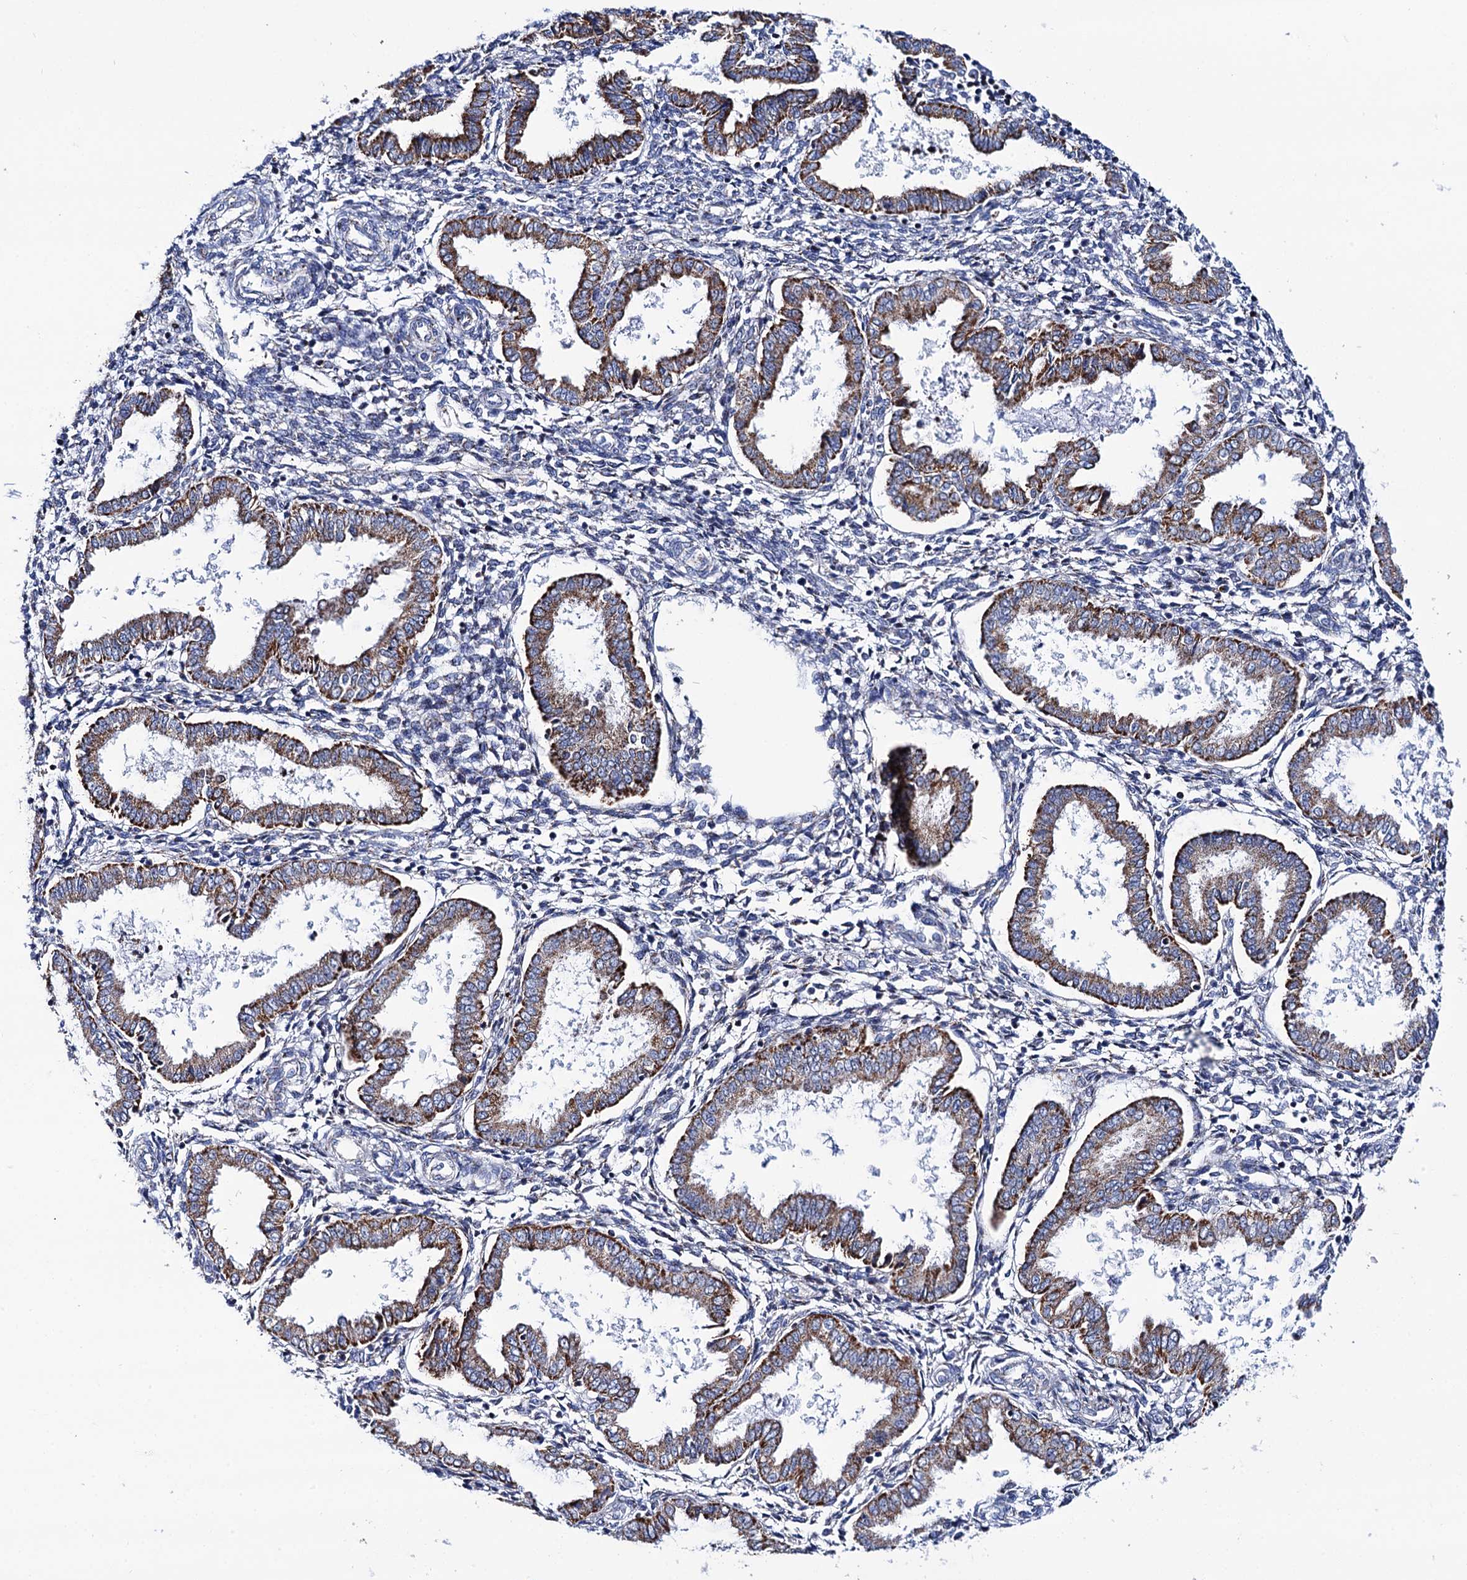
{"staining": {"intensity": "negative", "quantity": "none", "location": "none"}, "tissue": "endometrium", "cell_type": "Cells in endometrial stroma", "image_type": "normal", "snomed": [{"axis": "morphology", "description": "Normal tissue, NOS"}, {"axis": "topography", "description": "Endometrium"}], "caption": "This is an immunohistochemistry histopathology image of benign human endometrium. There is no expression in cells in endometrial stroma.", "gene": "UBASH3B", "patient": {"sex": "female", "age": 33}}